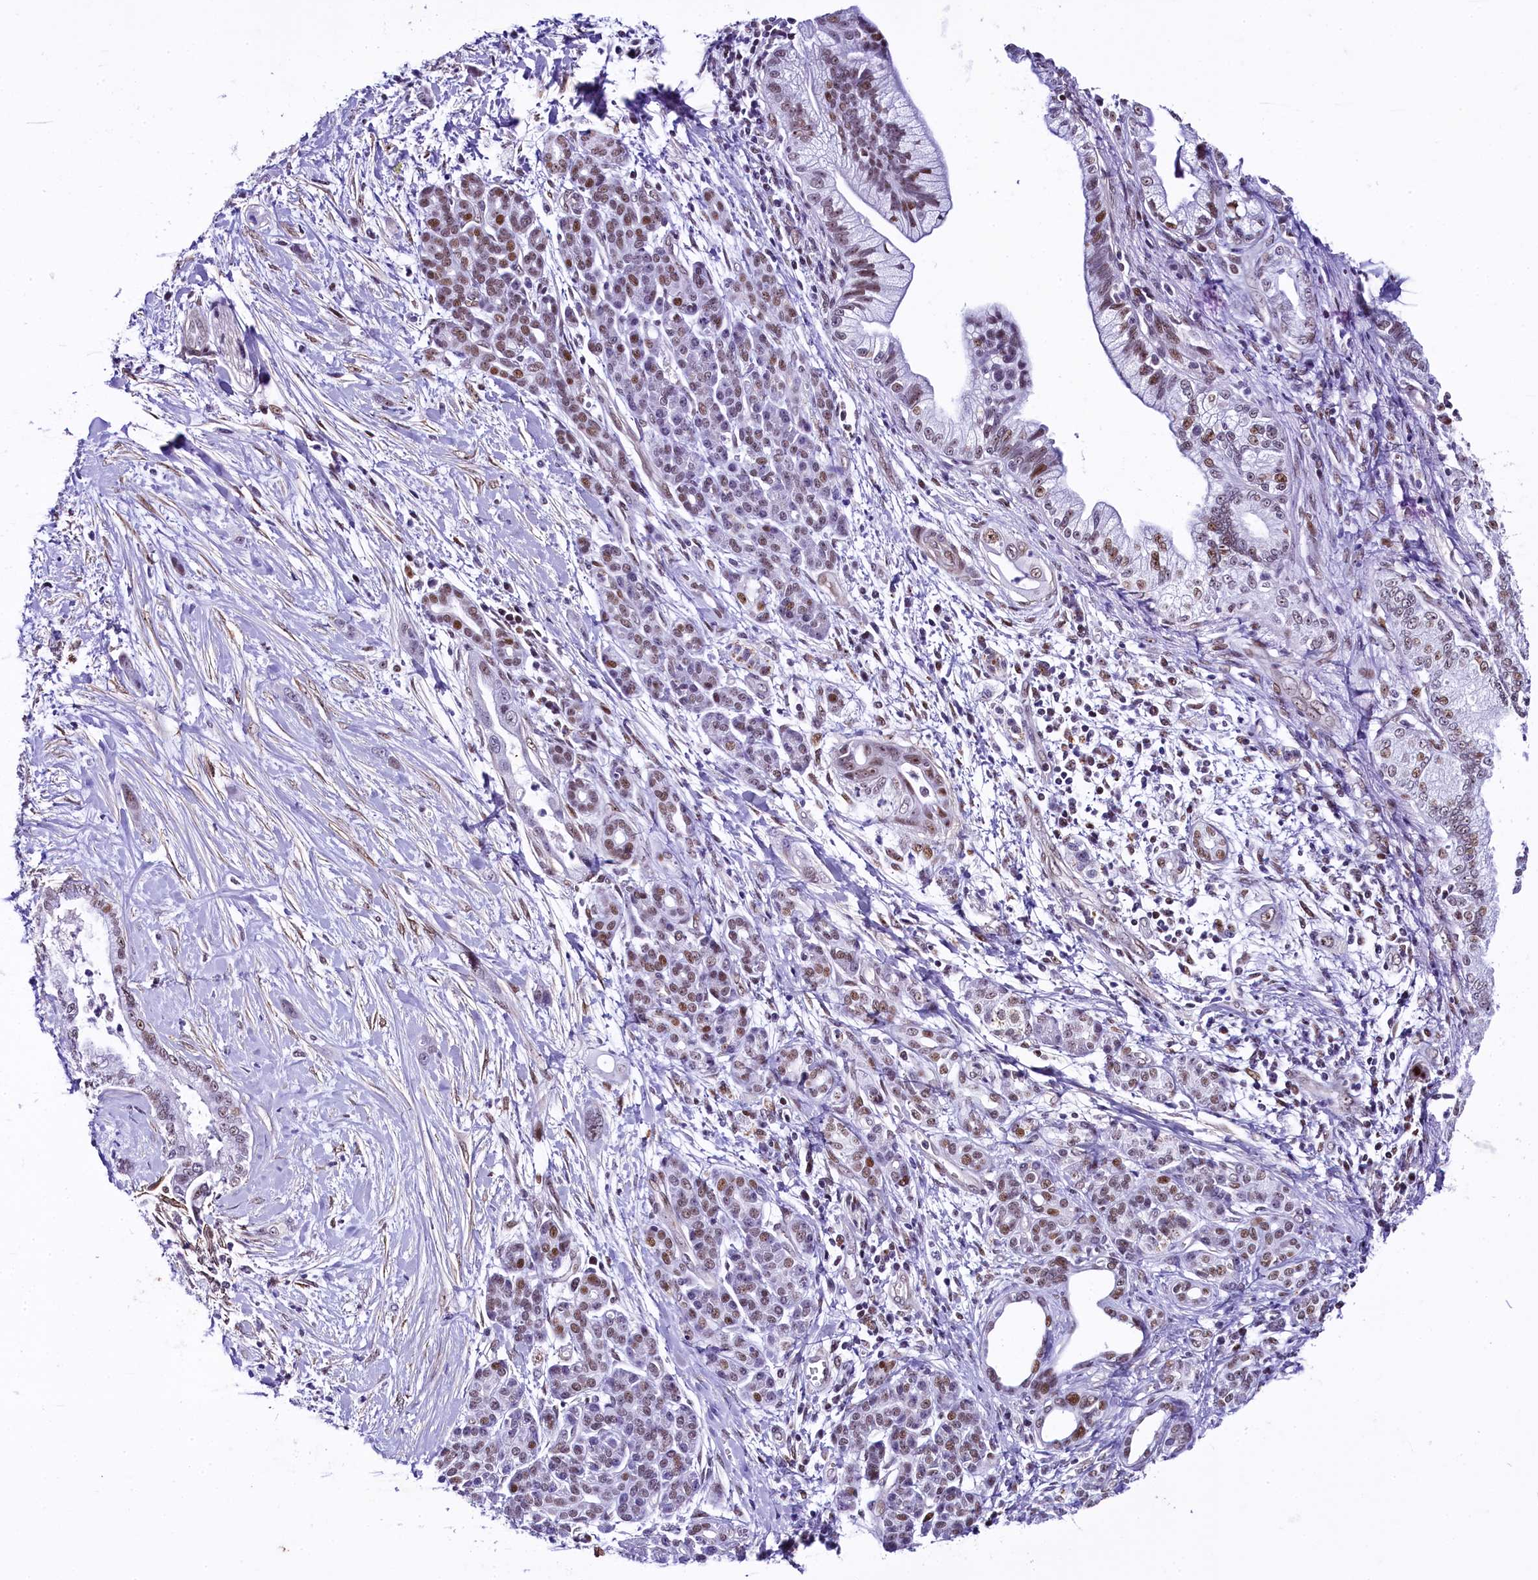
{"staining": {"intensity": "weak", "quantity": "<25%", "location": "nuclear"}, "tissue": "pancreatic cancer", "cell_type": "Tumor cells", "image_type": "cancer", "snomed": [{"axis": "morphology", "description": "Adenocarcinoma, NOS"}, {"axis": "topography", "description": "Pancreas"}], "caption": "IHC photomicrograph of neoplastic tissue: pancreatic adenocarcinoma stained with DAB shows no significant protein positivity in tumor cells.", "gene": "SAMD10", "patient": {"sex": "male", "age": 59}}